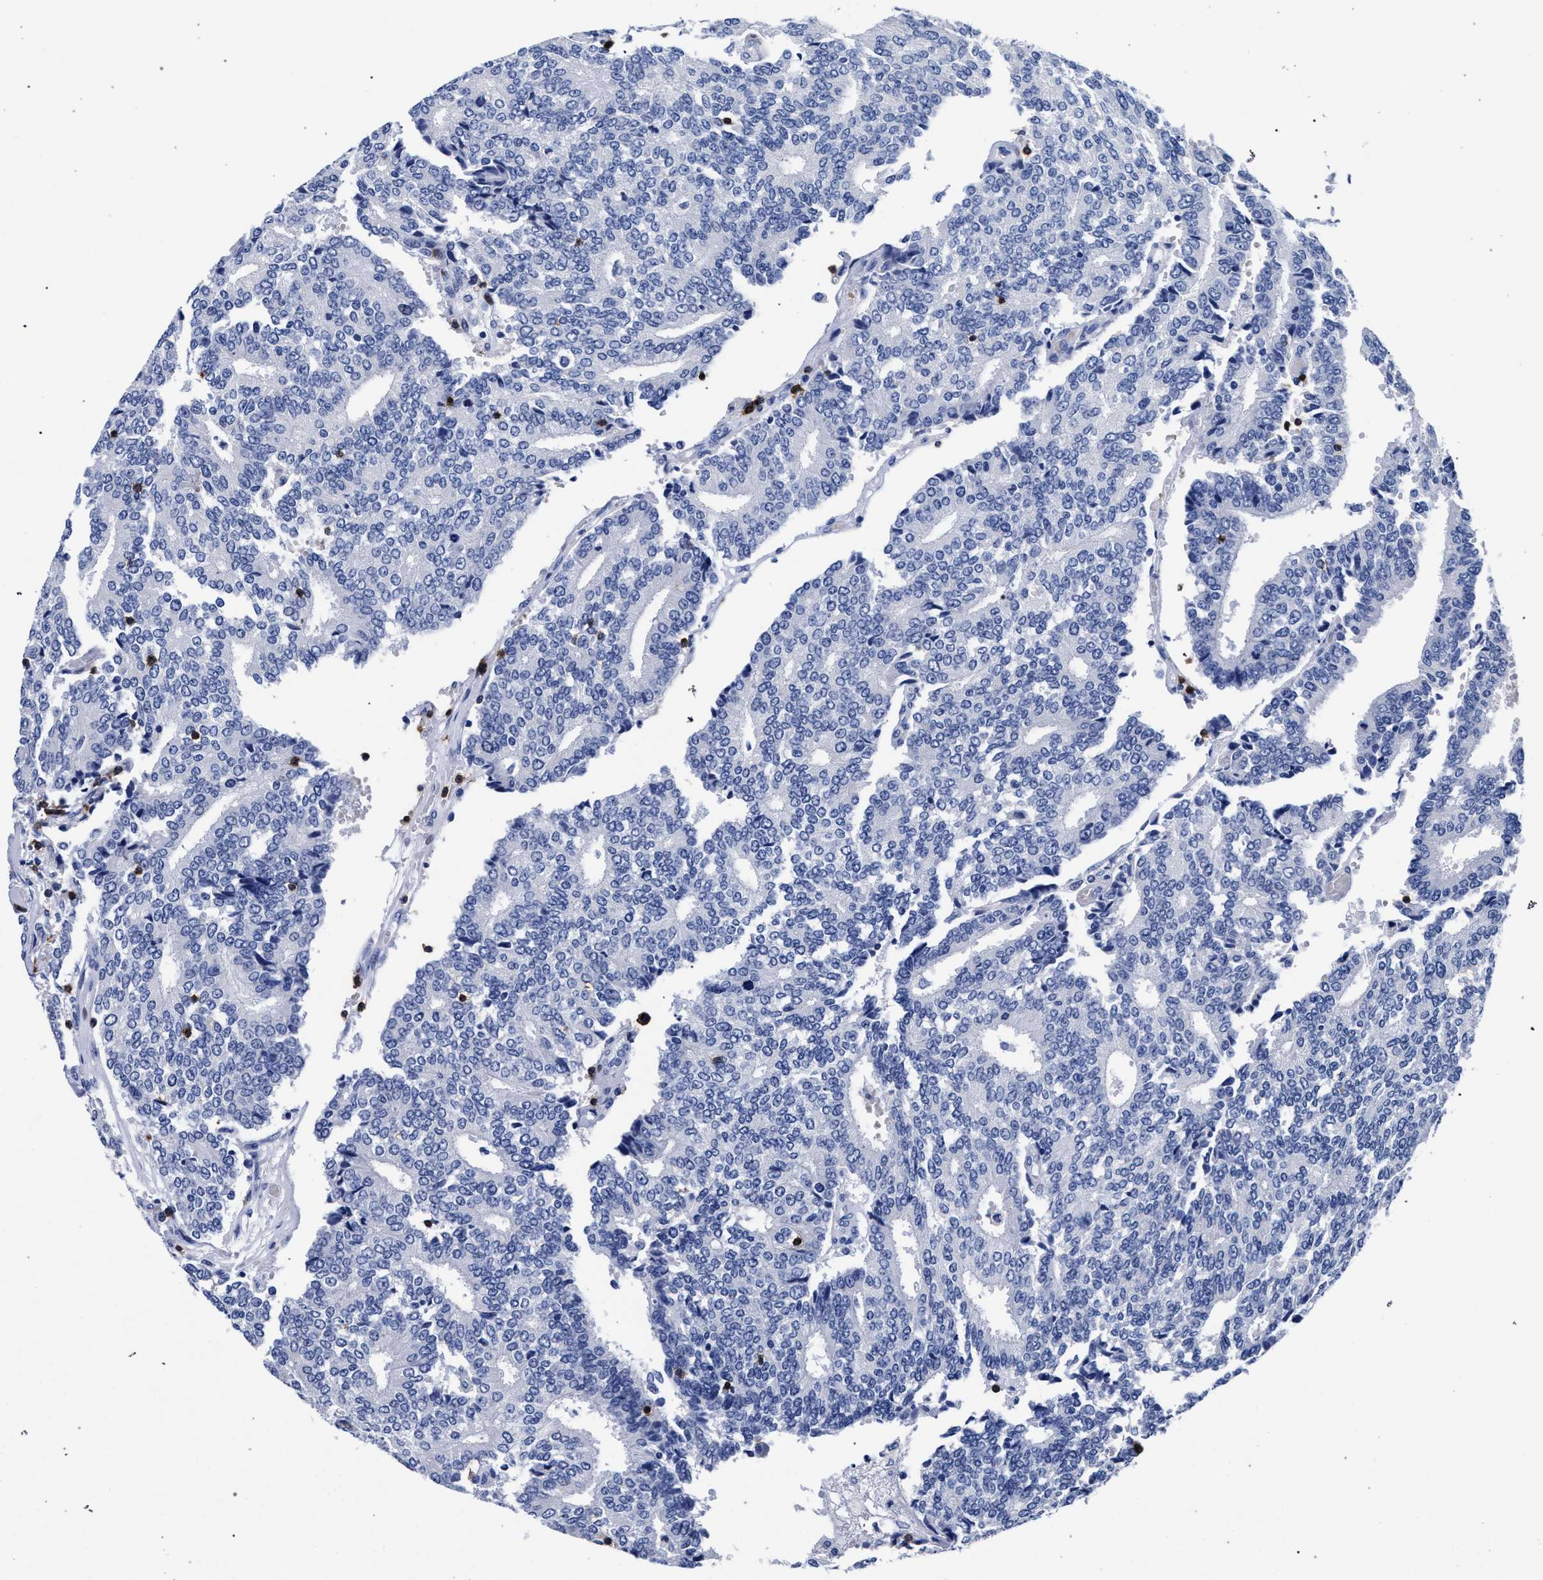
{"staining": {"intensity": "negative", "quantity": "none", "location": "none"}, "tissue": "prostate cancer", "cell_type": "Tumor cells", "image_type": "cancer", "snomed": [{"axis": "morphology", "description": "Adenocarcinoma, High grade"}, {"axis": "topography", "description": "Prostate"}], "caption": "Protein analysis of high-grade adenocarcinoma (prostate) reveals no significant staining in tumor cells.", "gene": "KLRK1", "patient": {"sex": "male", "age": 55}}